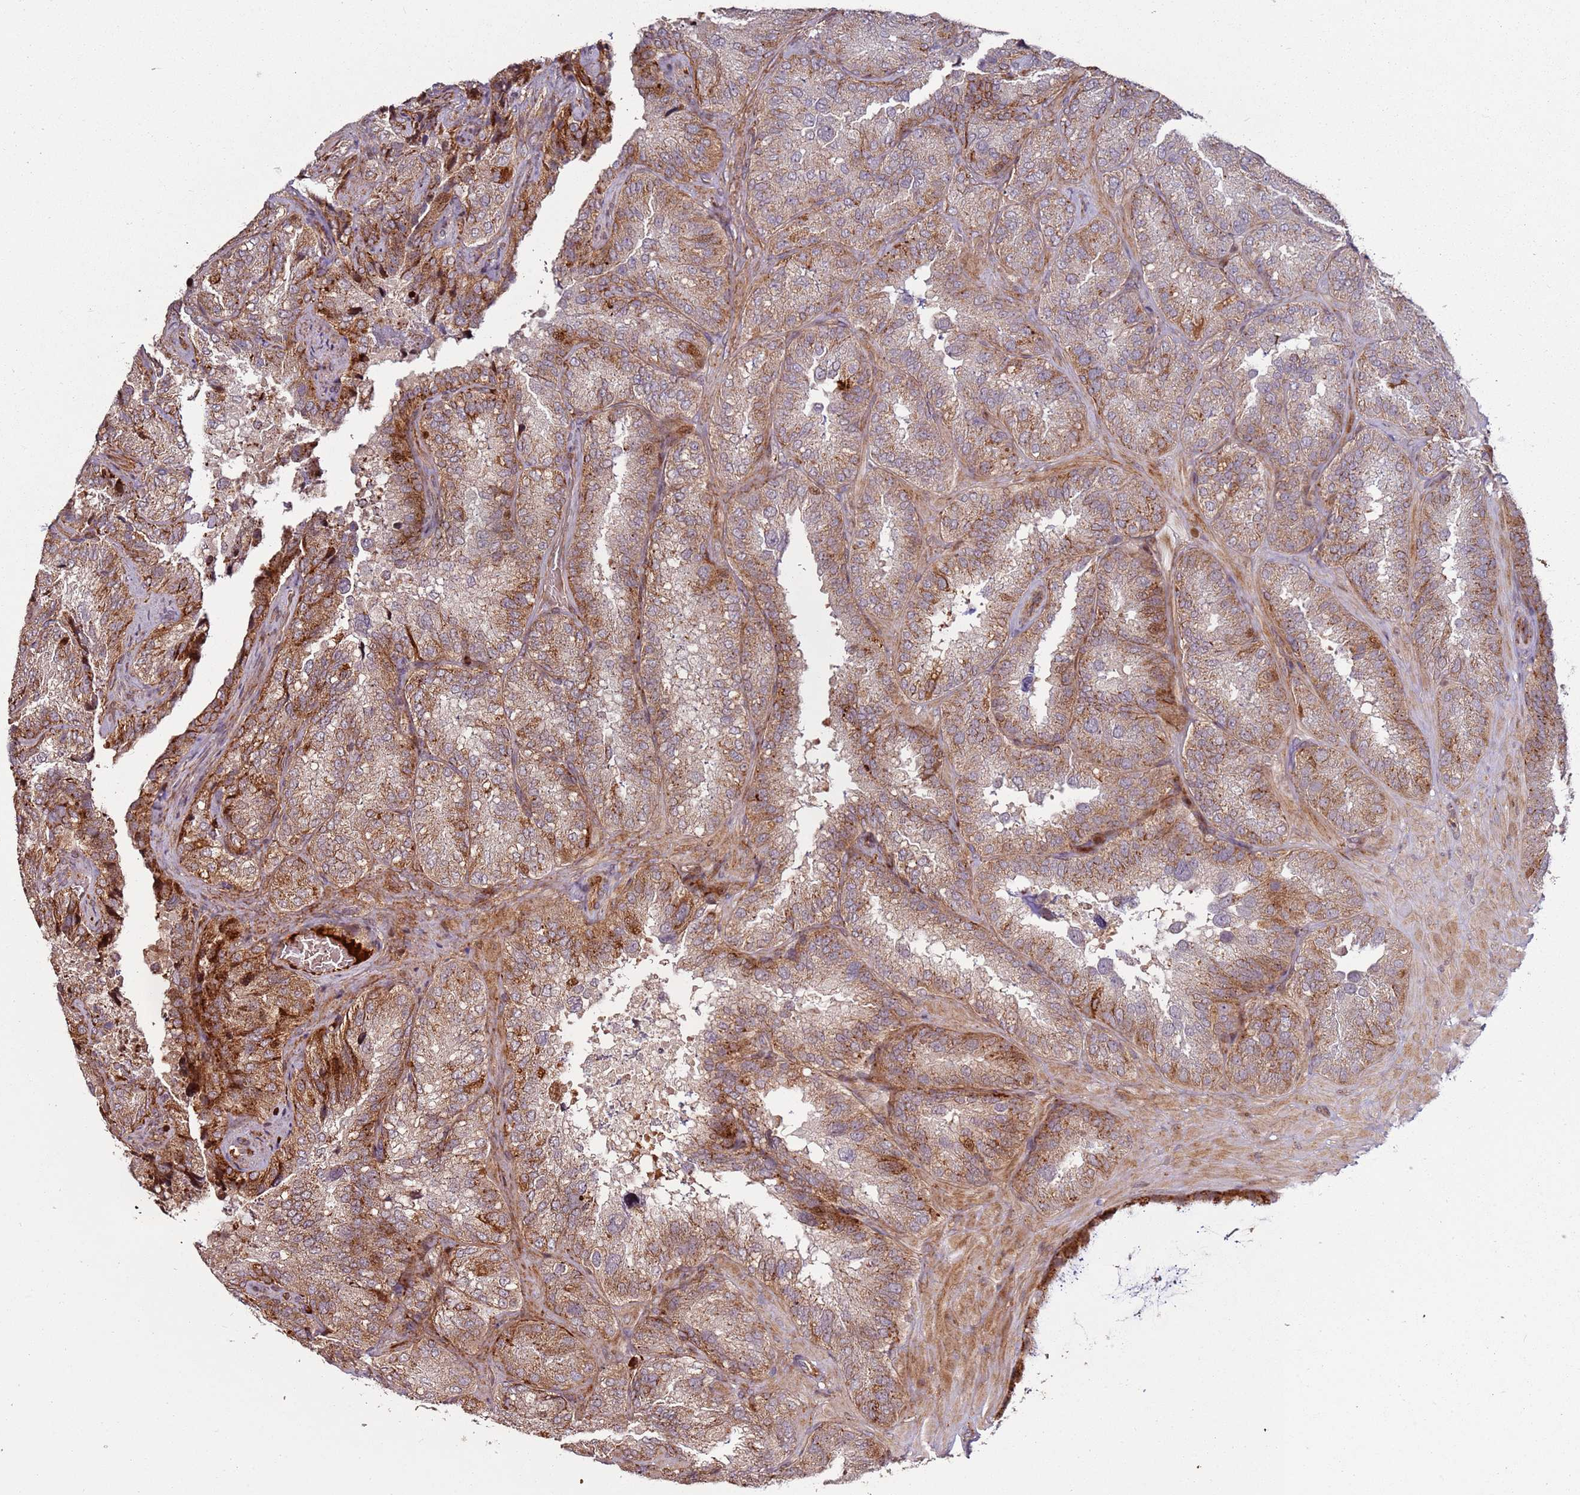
{"staining": {"intensity": "moderate", "quantity": ">75%", "location": "cytoplasmic/membranous"}, "tissue": "seminal vesicle", "cell_type": "Glandular cells", "image_type": "normal", "snomed": [{"axis": "morphology", "description": "Normal tissue, NOS"}, {"axis": "topography", "description": "Seminal veicle"}], "caption": "This is an image of immunohistochemistry (IHC) staining of normal seminal vesicle, which shows moderate positivity in the cytoplasmic/membranous of glandular cells.", "gene": "RHBDL1", "patient": {"sex": "male", "age": 58}}